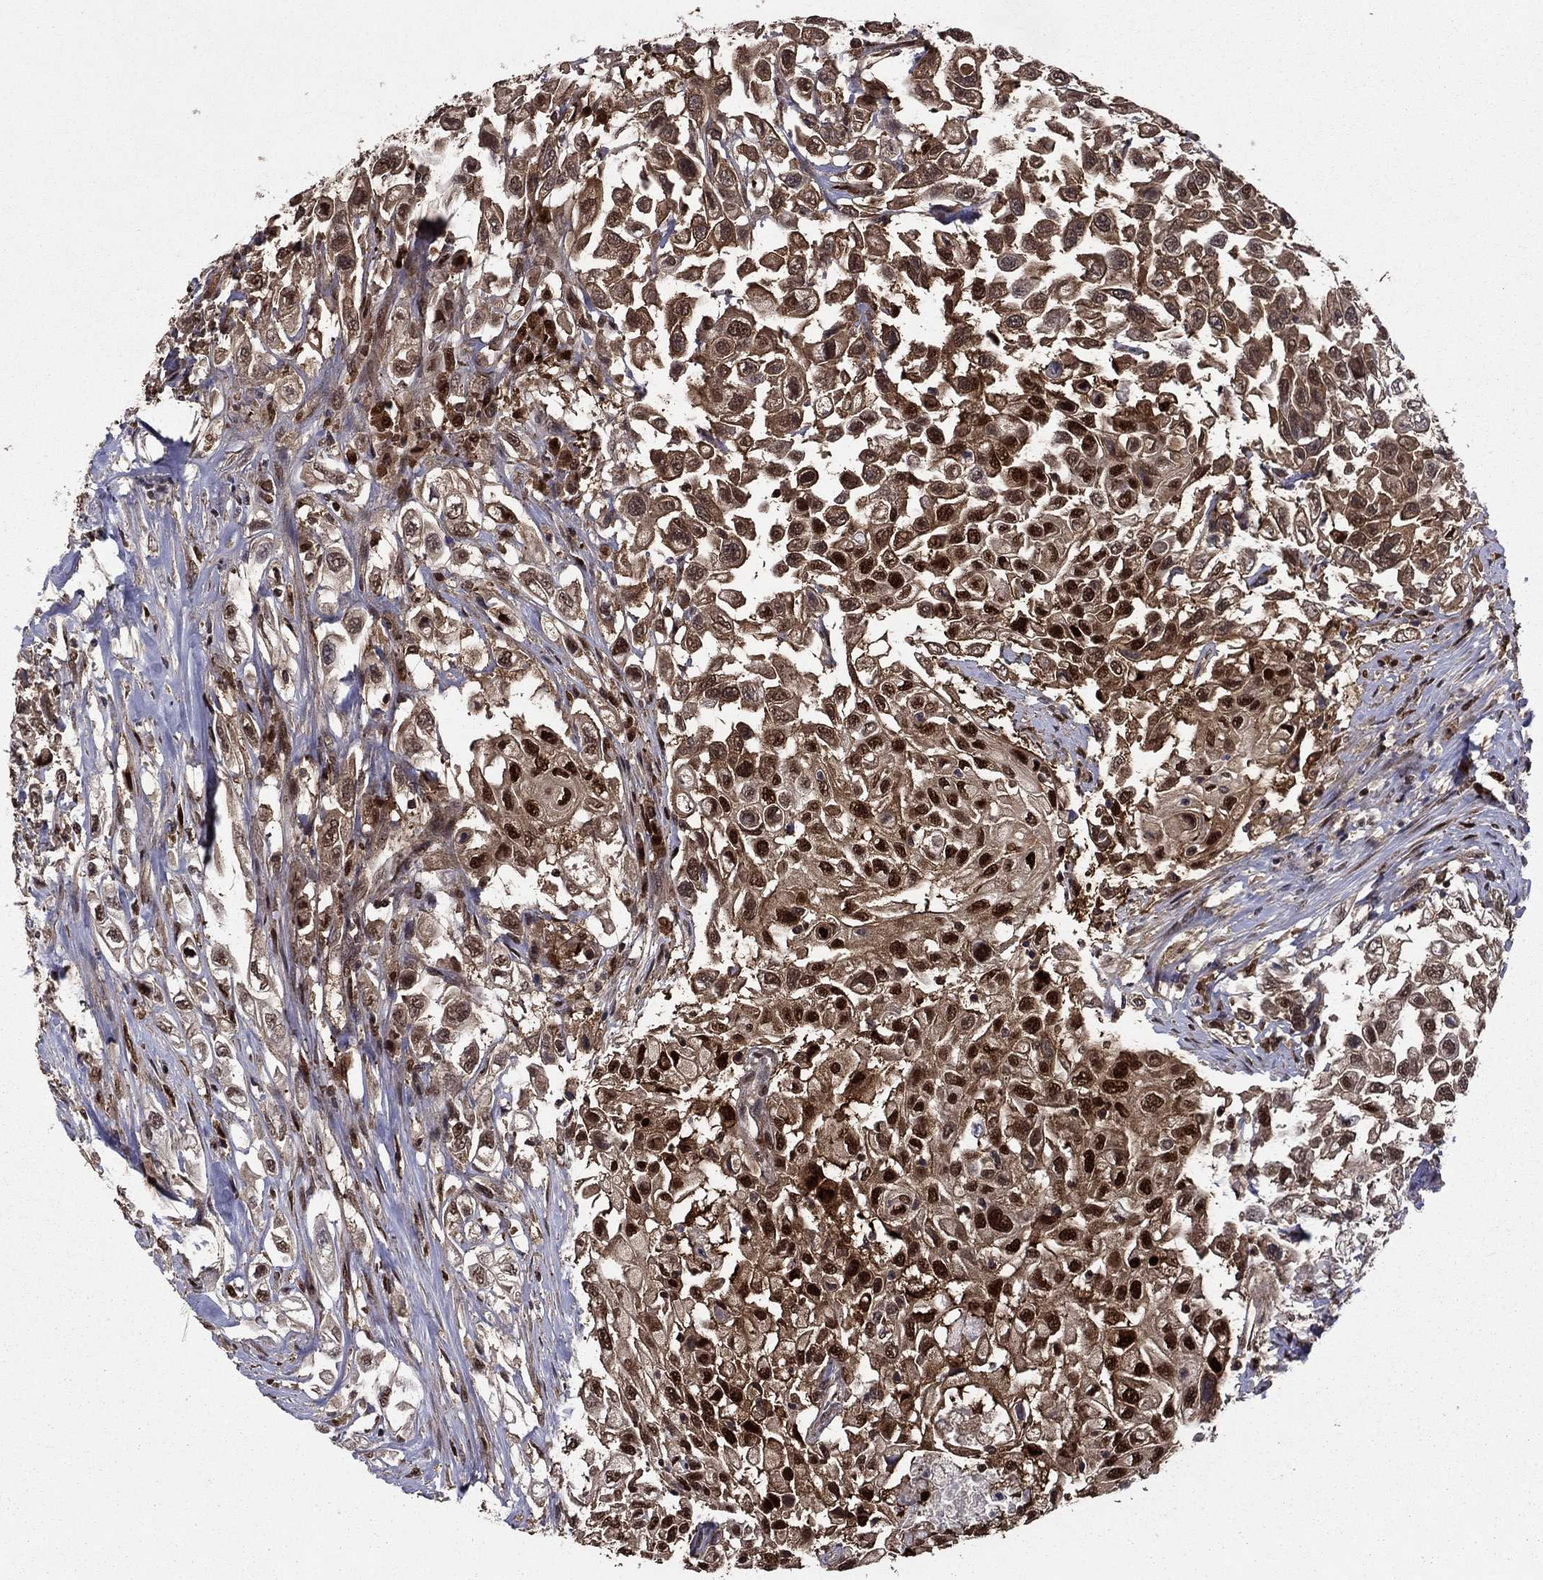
{"staining": {"intensity": "strong", "quantity": "25%-75%", "location": "cytoplasmic/membranous,nuclear"}, "tissue": "urothelial cancer", "cell_type": "Tumor cells", "image_type": "cancer", "snomed": [{"axis": "morphology", "description": "Urothelial carcinoma, High grade"}, {"axis": "topography", "description": "Urinary bladder"}], "caption": "Human urothelial carcinoma (high-grade) stained with a protein marker displays strong staining in tumor cells.", "gene": "APPBP2", "patient": {"sex": "female", "age": 56}}